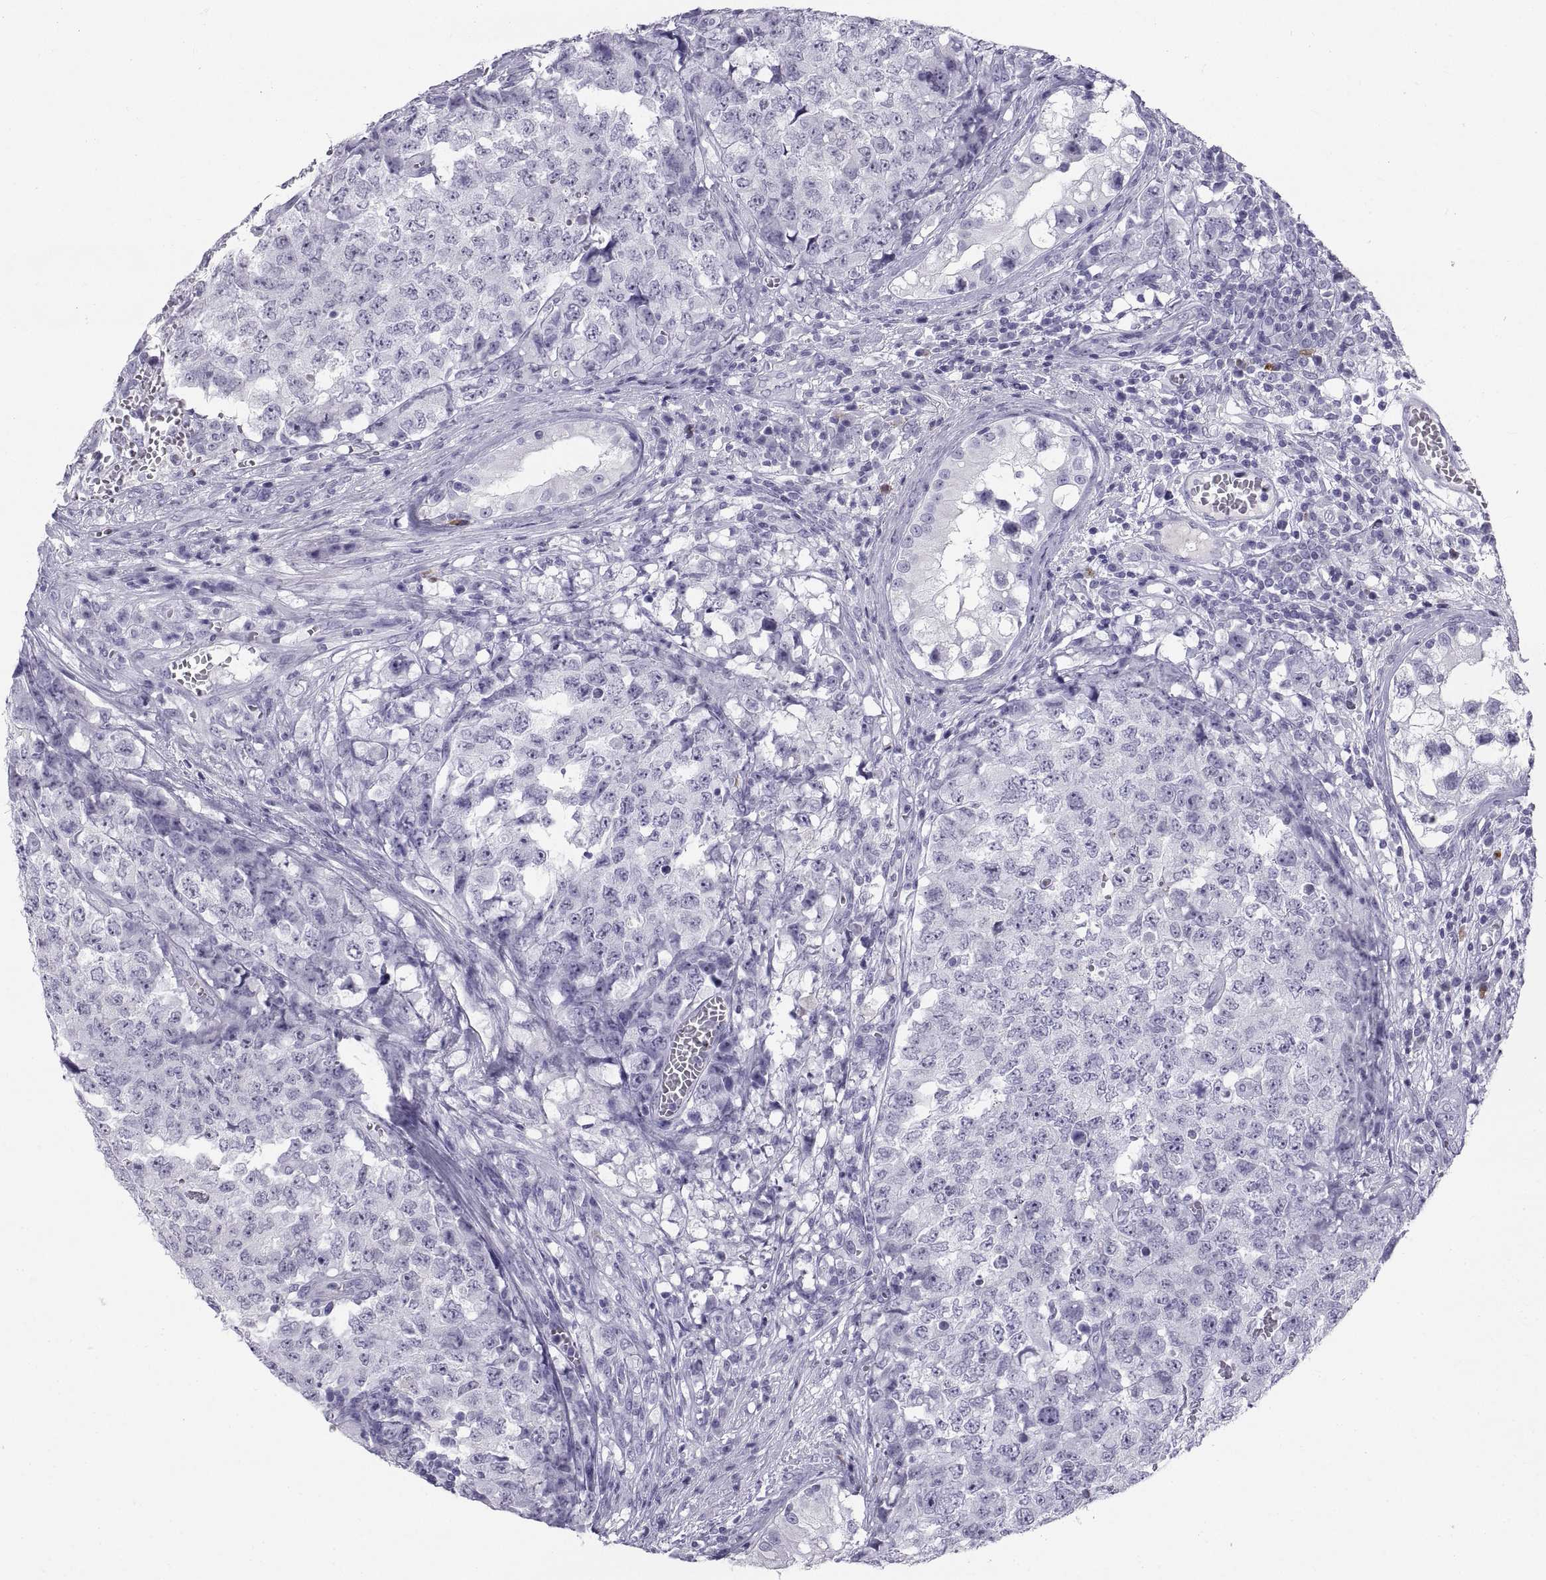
{"staining": {"intensity": "negative", "quantity": "none", "location": "none"}, "tissue": "testis cancer", "cell_type": "Tumor cells", "image_type": "cancer", "snomed": [{"axis": "morphology", "description": "Carcinoma, Embryonal, NOS"}, {"axis": "topography", "description": "Testis"}], "caption": "DAB immunohistochemical staining of human testis cancer displays no significant expression in tumor cells. (IHC, brightfield microscopy, high magnification).", "gene": "CT47A10", "patient": {"sex": "male", "age": 23}}